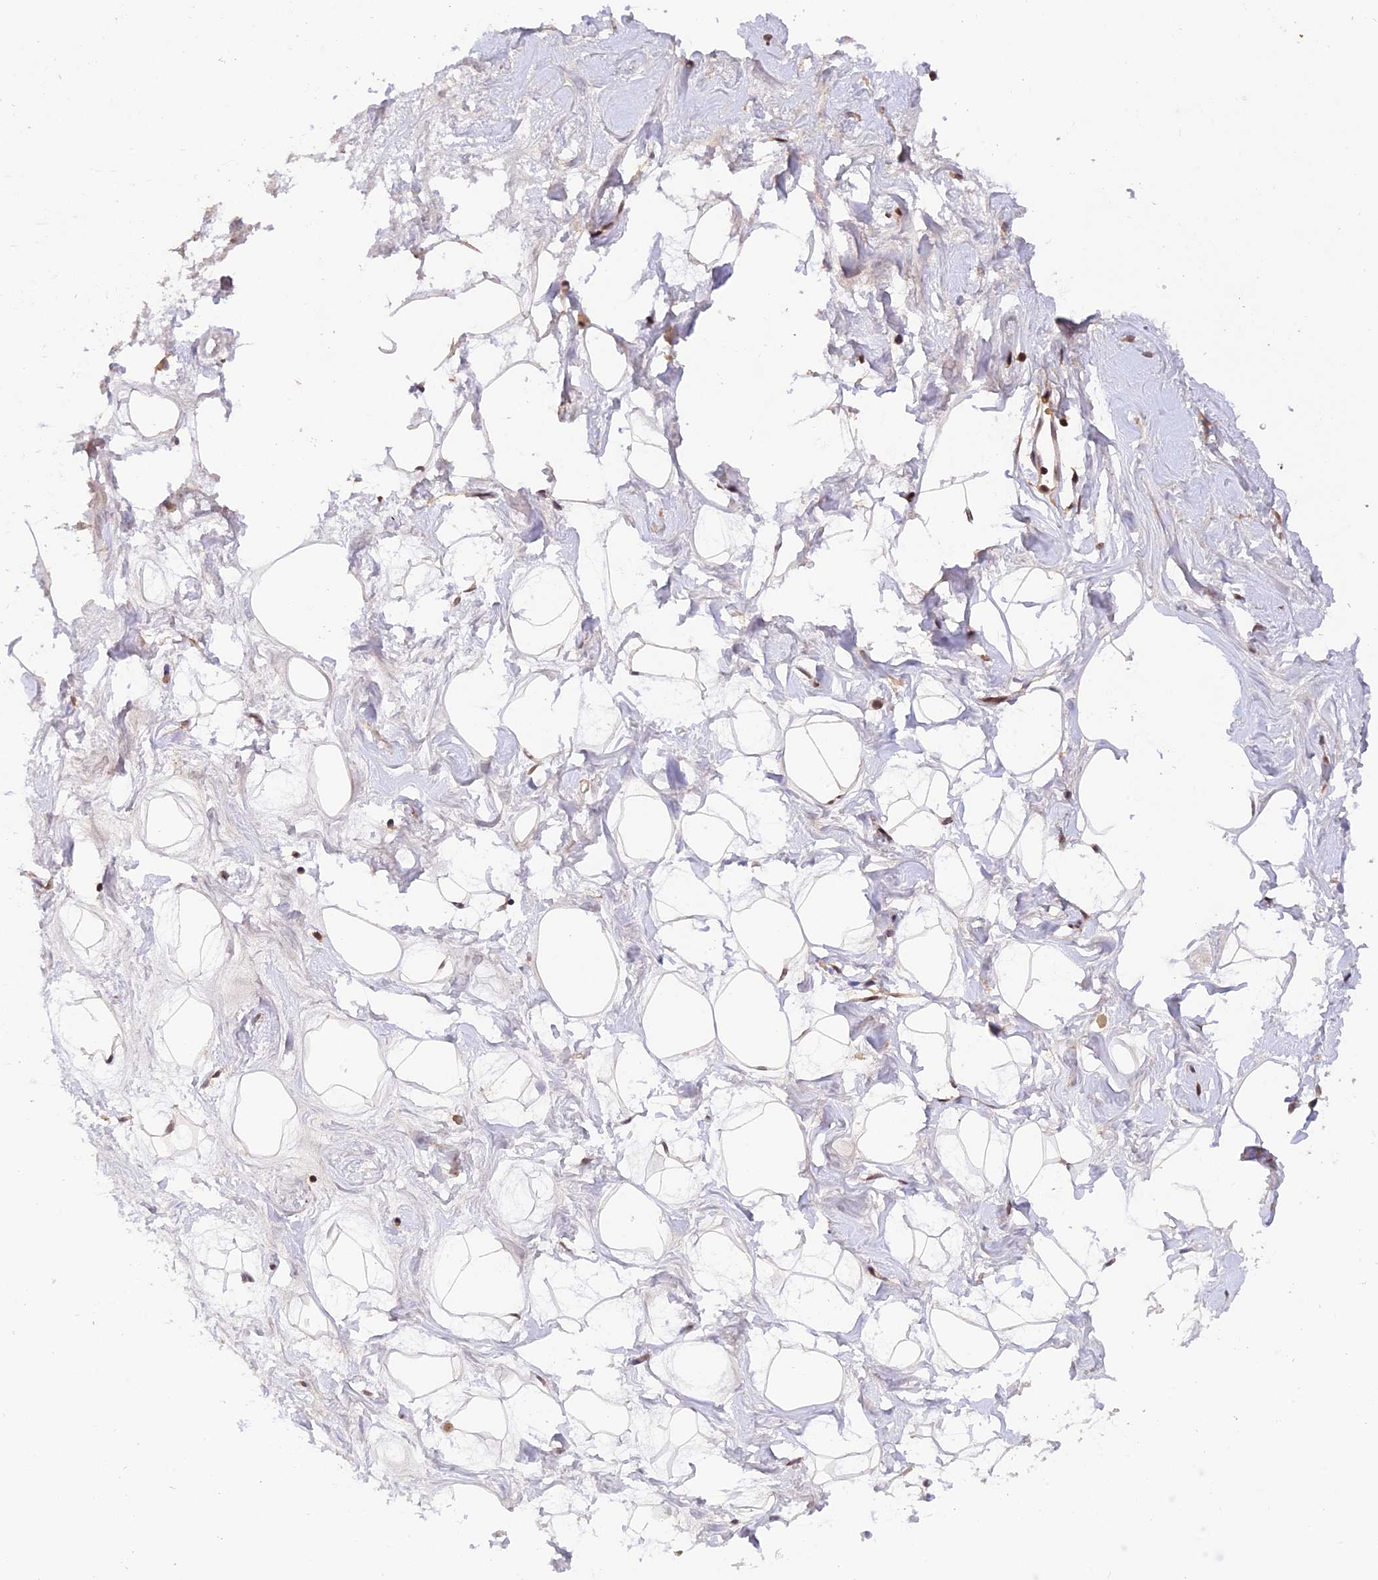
{"staining": {"intensity": "weak", "quantity": "25%-75%", "location": "nuclear"}, "tissue": "breast", "cell_type": "Adipocytes", "image_type": "normal", "snomed": [{"axis": "morphology", "description": "Normal tissue, NOS"}, {"axis": "morphology", "description": "Adenoma, NOS"}, {"axis": "topography", "description": "Breast"}], "caption": "The photomicrograph displays immunohistochemical staining of unremarkable breast. There is weak nuclear expression is present in approximately 25%-75% of adipocytes.", "gene": "ZNF436", "patient": {"sex": "female", "age": 23}}